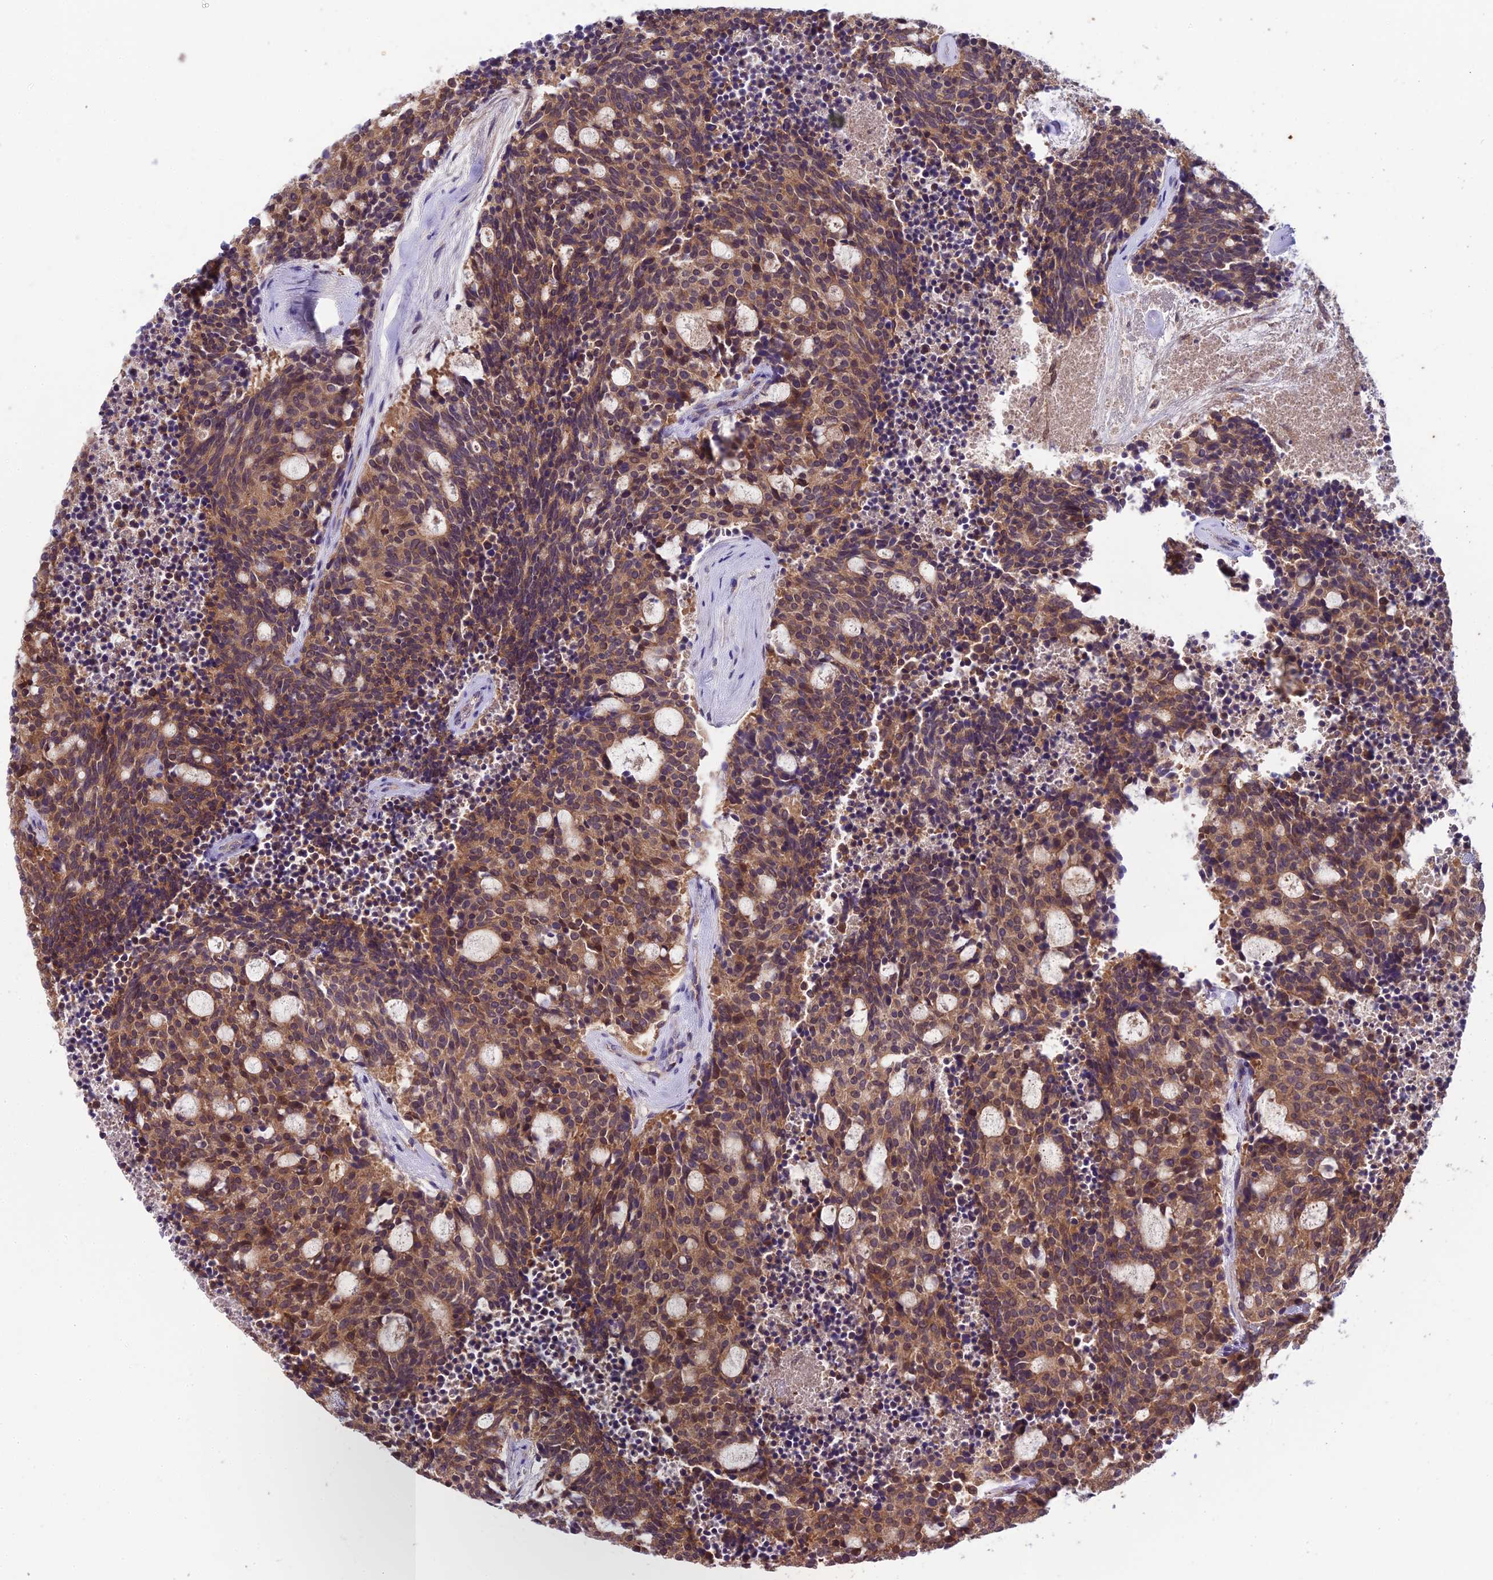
{"staining": {"intensity": "moderate", "quantity": ">75%", "location": "cytoplasmic/membranous,nuclear"}, "tissue": "carcinoid", "cell_type": "Tumor cells", "image_type": "cancer", "snomed": [{"axis": "morphology", "description": "Carcinoid, malignant, NOS"}, {"axis": "topography", "description": "Pancreas"}], "caption": "DAB immunohistochemical staining of carcinoid (malignant) demonstrates moderate cytoplasmic/membranous and nuclear protein positivity in approximately >75% of tumor cells.", "gene": "BORCS6", "patient": {"sex": "female", "age": 54}}